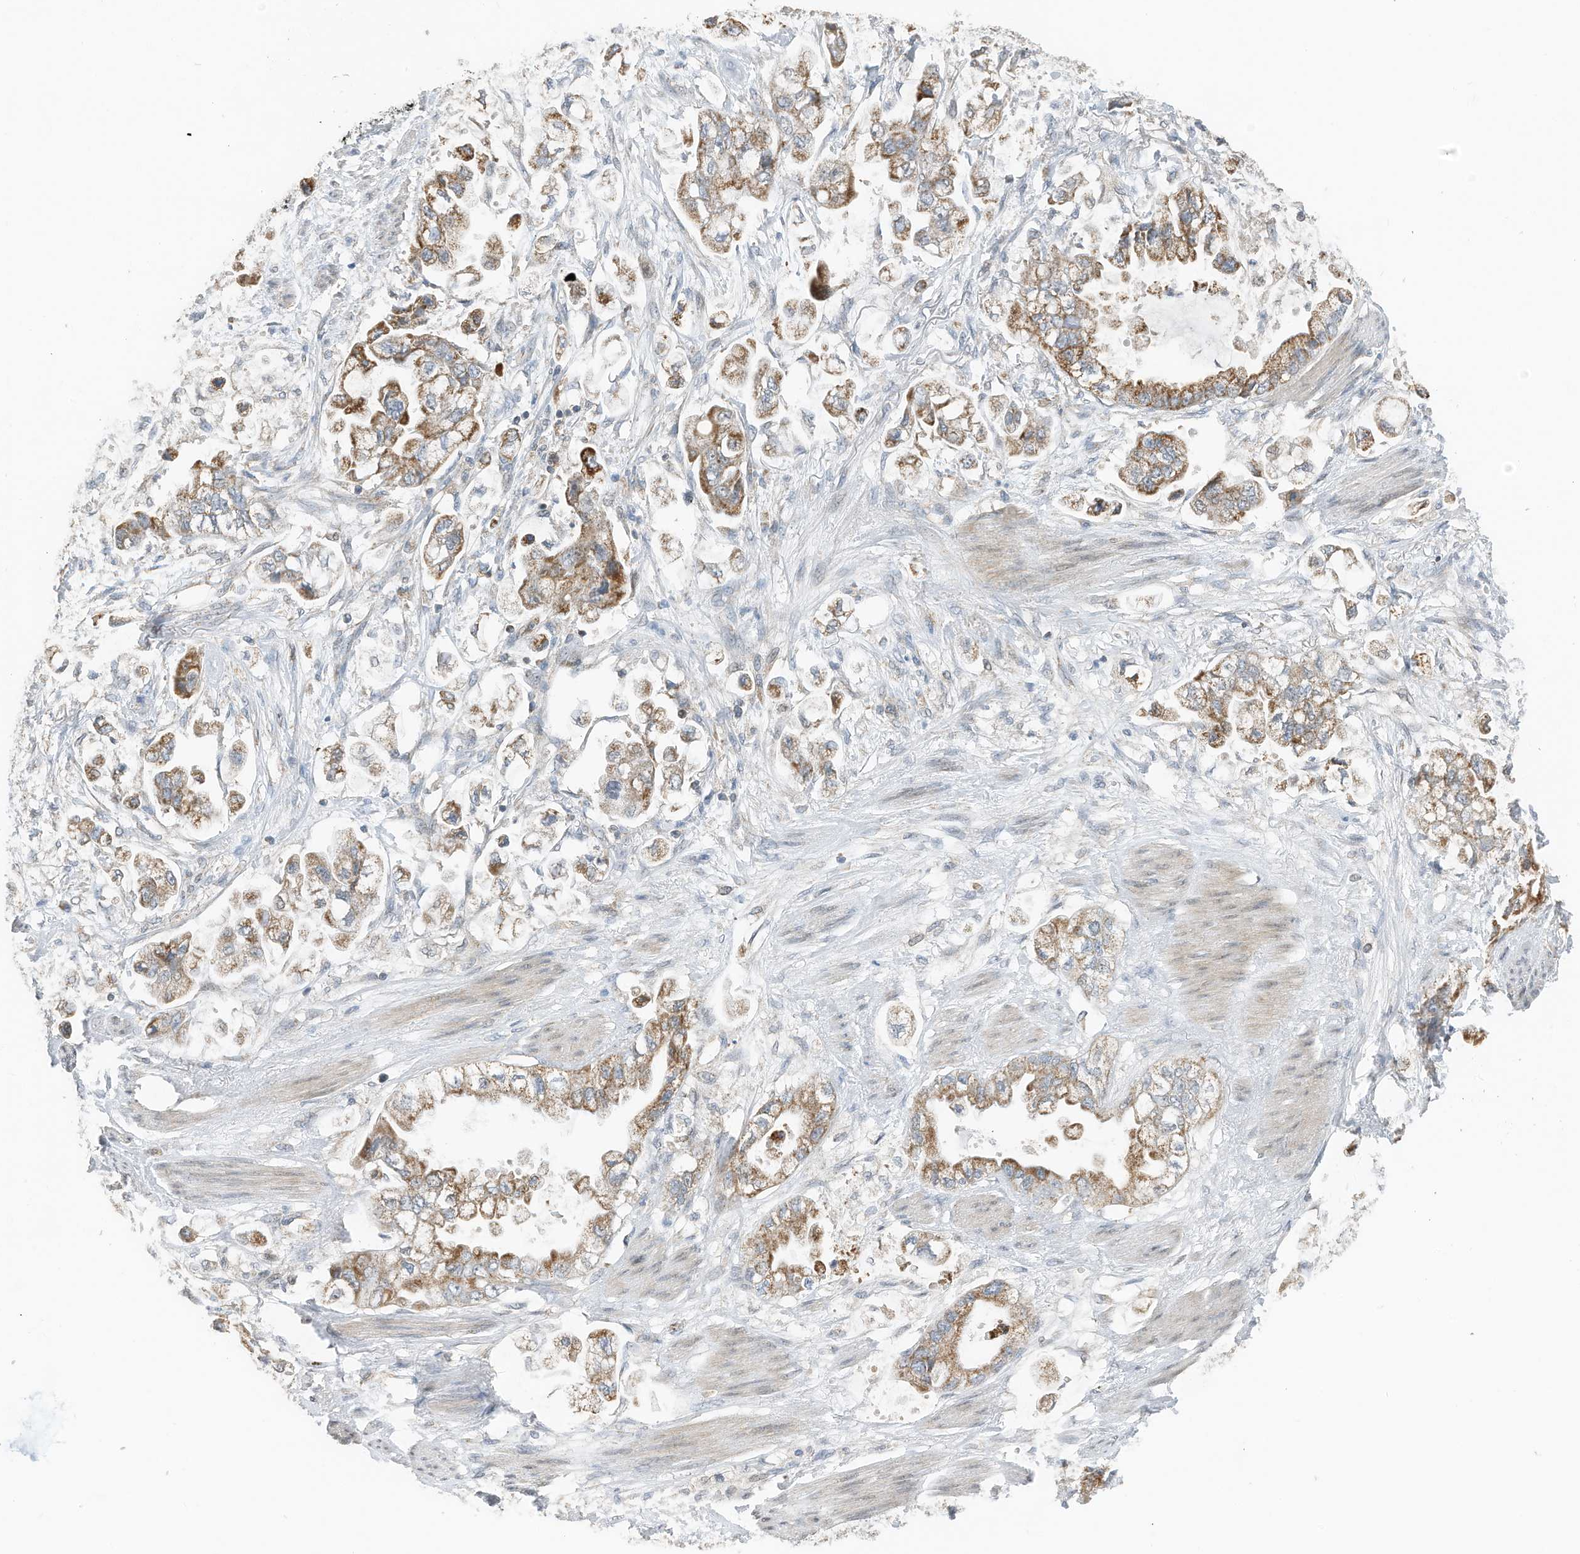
{"staining": {"intensity": "moderate", "quantity": ">75%", "location": "cytoplasmic/membranous"}, "tissue": "stomach cancer", "cell_type": "Tumor cells", "image_type": "cancer", "snomed": [{"axis": "morphology", "description": "Adenocarcinoma, NOS"}, {"axis": "topography", "description": "Stomach"}], "caption": "Protein staining of adenocarcinoma (stomach) tissue exhibits moderate cytoplasmic/membranous positivity in approximately >75% of tumor cells. (DAB (3,3'-diaminobenzidine) = brown stain, brightfield microscopy at high magnification).", "gene": "RMND1", "patient": {"sex": "male", "age": 62}}